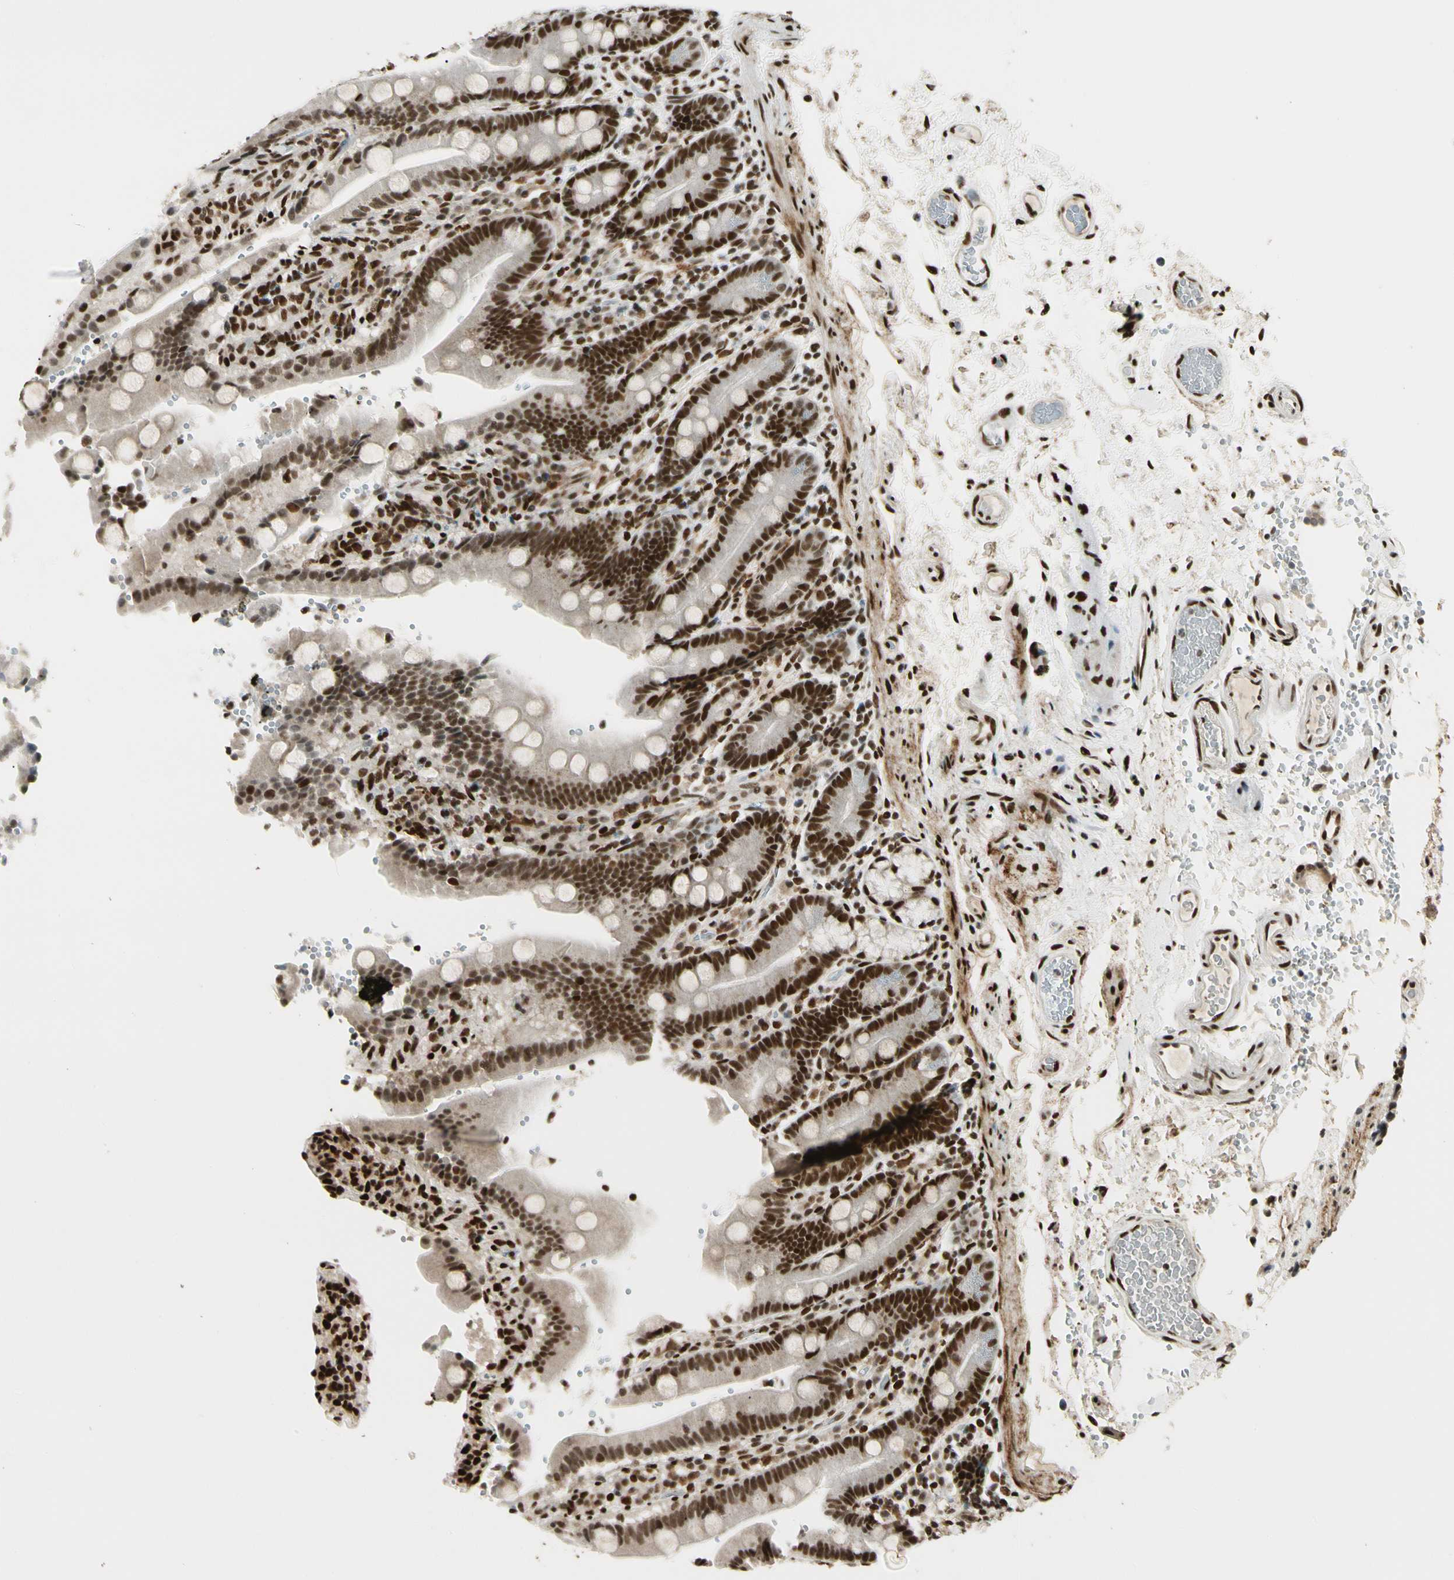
{"staining": {"intensity": "strong", "quantity": ">75%", "location": "nuclear"}, "tissue": "duodenum", "cell_type": "Glandular cells", "image_type": "normal", "snomed": [{"axis": "morphology", "description": "Normal tissue, NOS"}, {"axis": "topography", "description": "Small intestine, NOS"}], "caption": "The micrograph displays a brown stain indicating the presence of a protein in the nuclear of glandular cells in duodenum.", "gene": "FUS", "patient": {"sex": "female", "age": 71}}